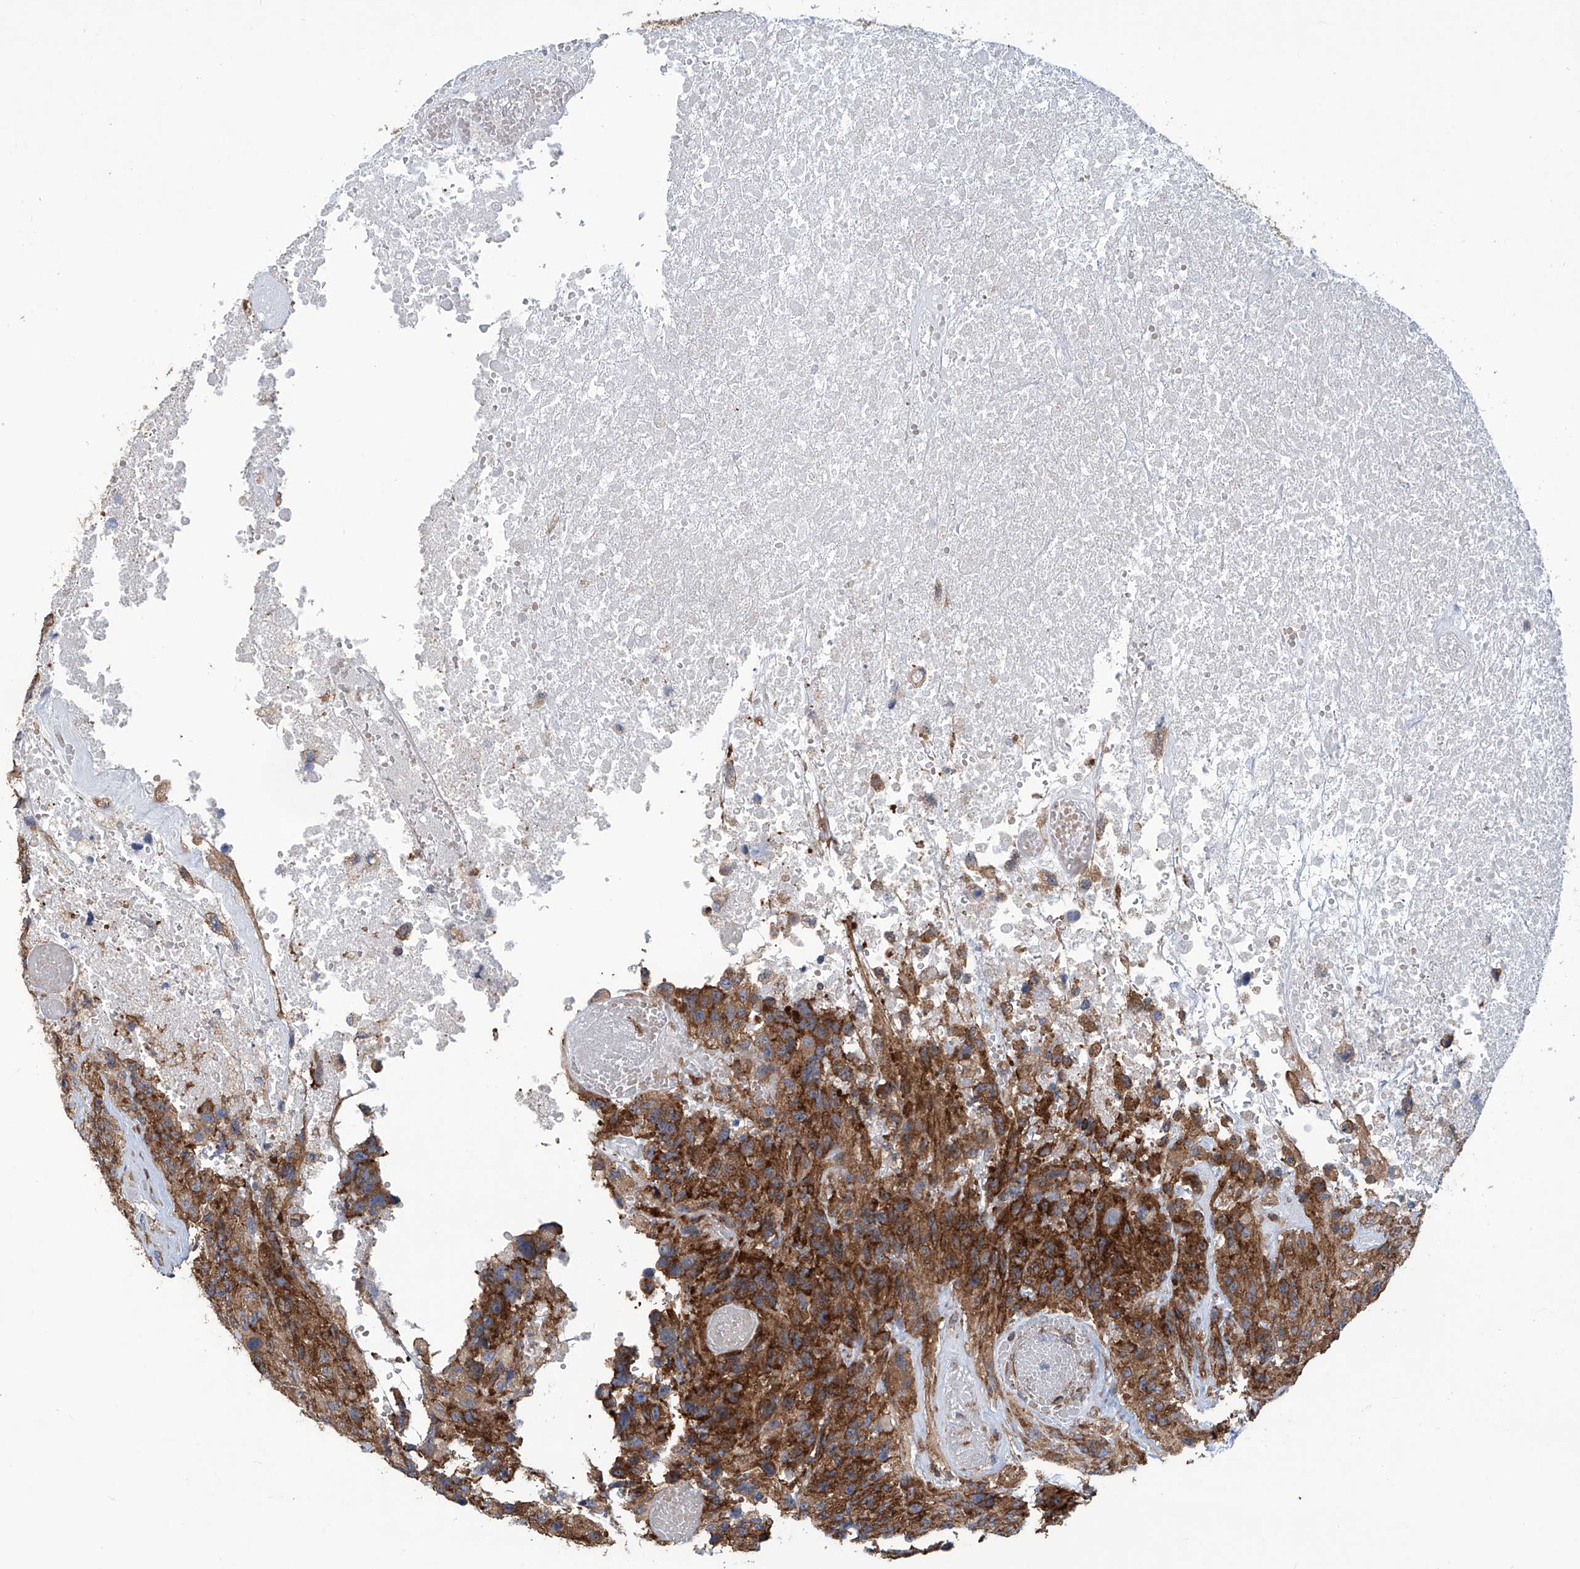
{"staining": {"intensity": "strong", "quantity": ">75%", "location": "cytoplasmic/membranous"}, "tissue": "glioma", "cell_type": "Tumor cells", "image_type": "cancer", "snomed": [{"axis": "morphology", "description": "Glioma, malignant, High grade"}, {"axis": "topography", "description": "Brain"}], "caption": "High-grade glioma (malignant) stained for a protein (brown) reveals strong cytoplasmic/membranous positive positivity in about >75% of tumor cells.", "gene": "SENP2", "patient": {"sex": "male", "age": 69}}